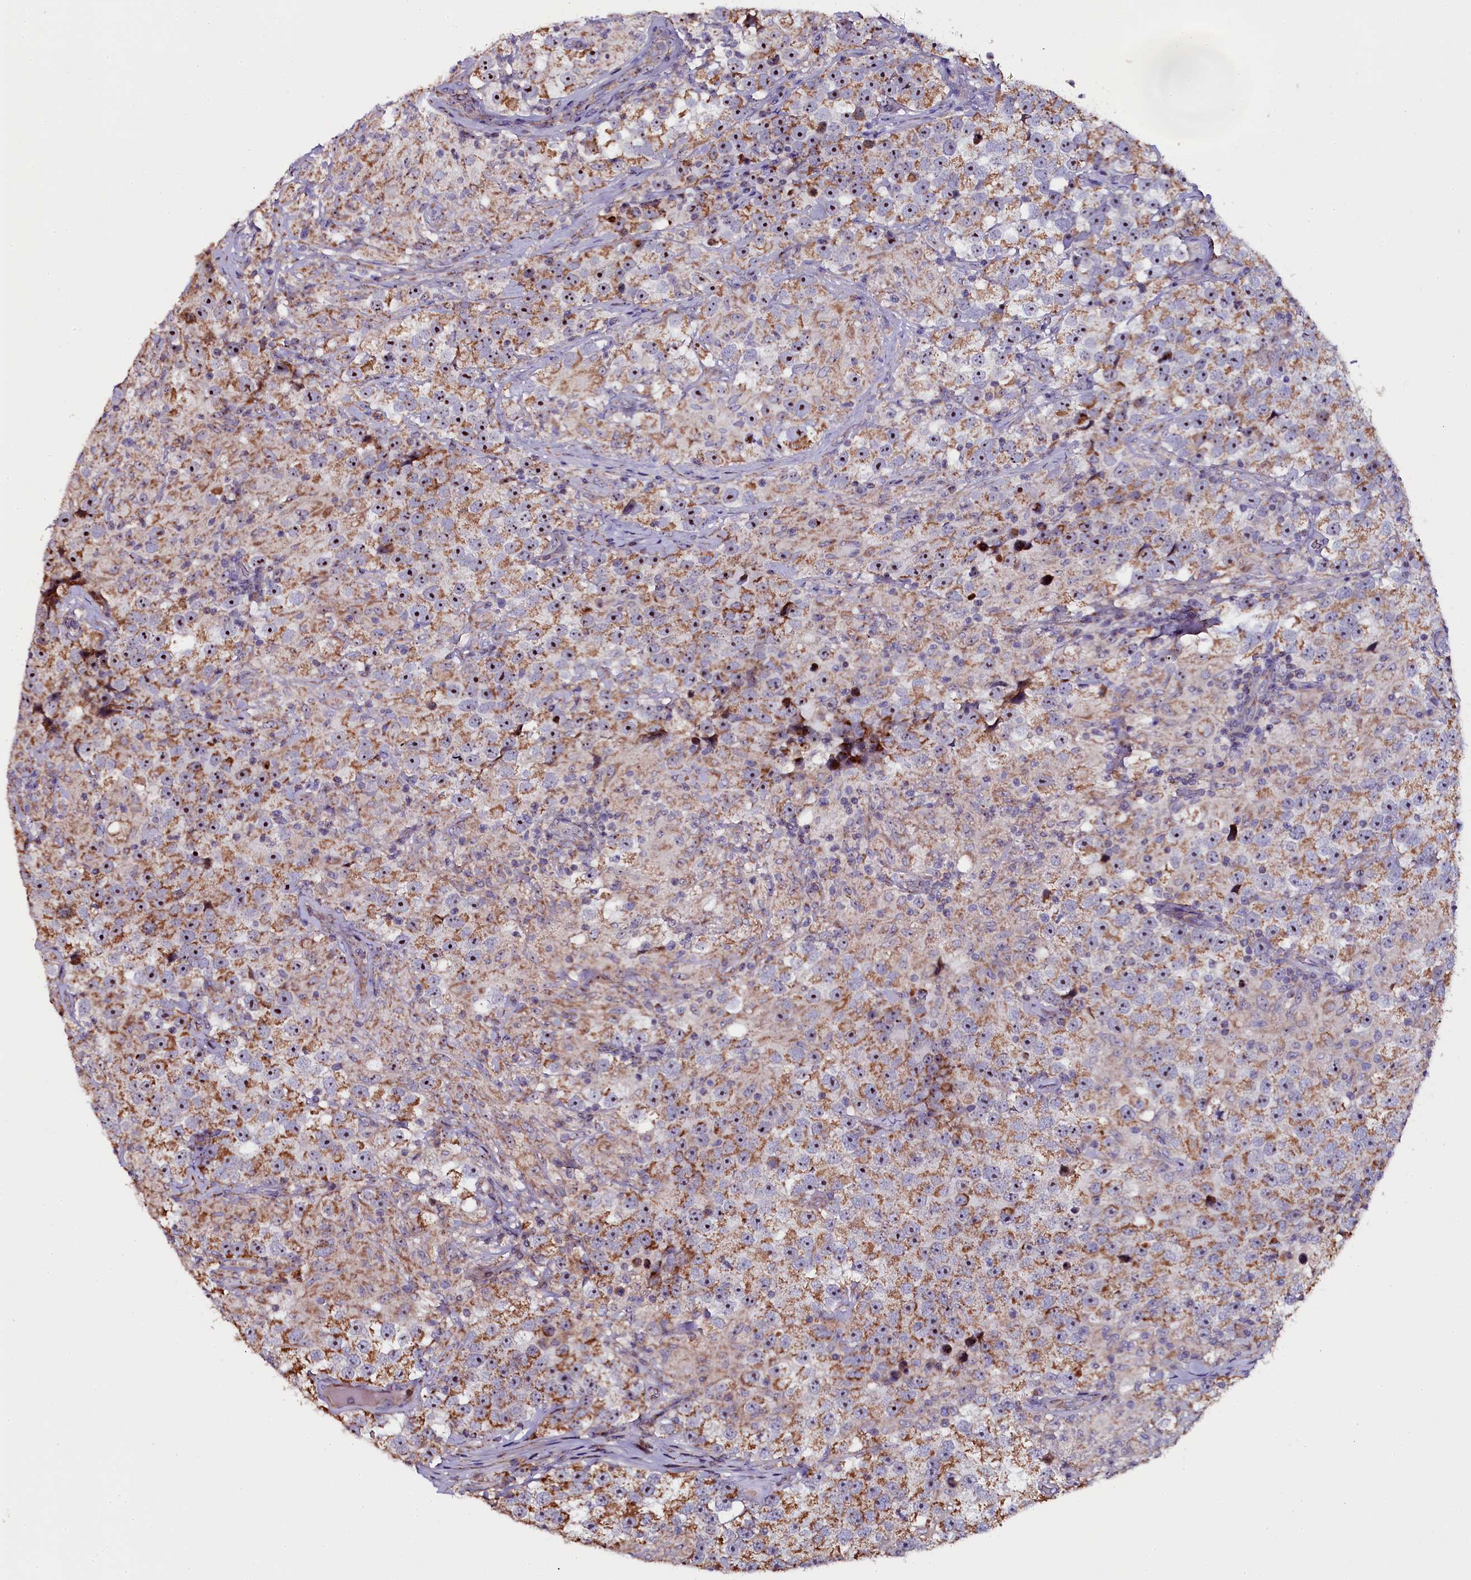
{"staining": {"intensity": "moderate", "quantity": ">75%", "location": "cytoplasmic/membranous,nuclear"}, "tissue": "testis cancer", "cell_type": "Tumor cells", "image_type": "cancer", "snomed": [{"axis": "morphology", "description": "Seminoma, NOS"}, {"axis": "topography", "description": "Testis"}], "caption": "An image showing moderate cytoplasmic/membranous and nuclear expression in about >75% of tumor cells in testis cancer (seminoma), as visualized by brown immunohistochemical staining.", "gene": "NAA80", "patient": {"sex": "male", "age": 46}}